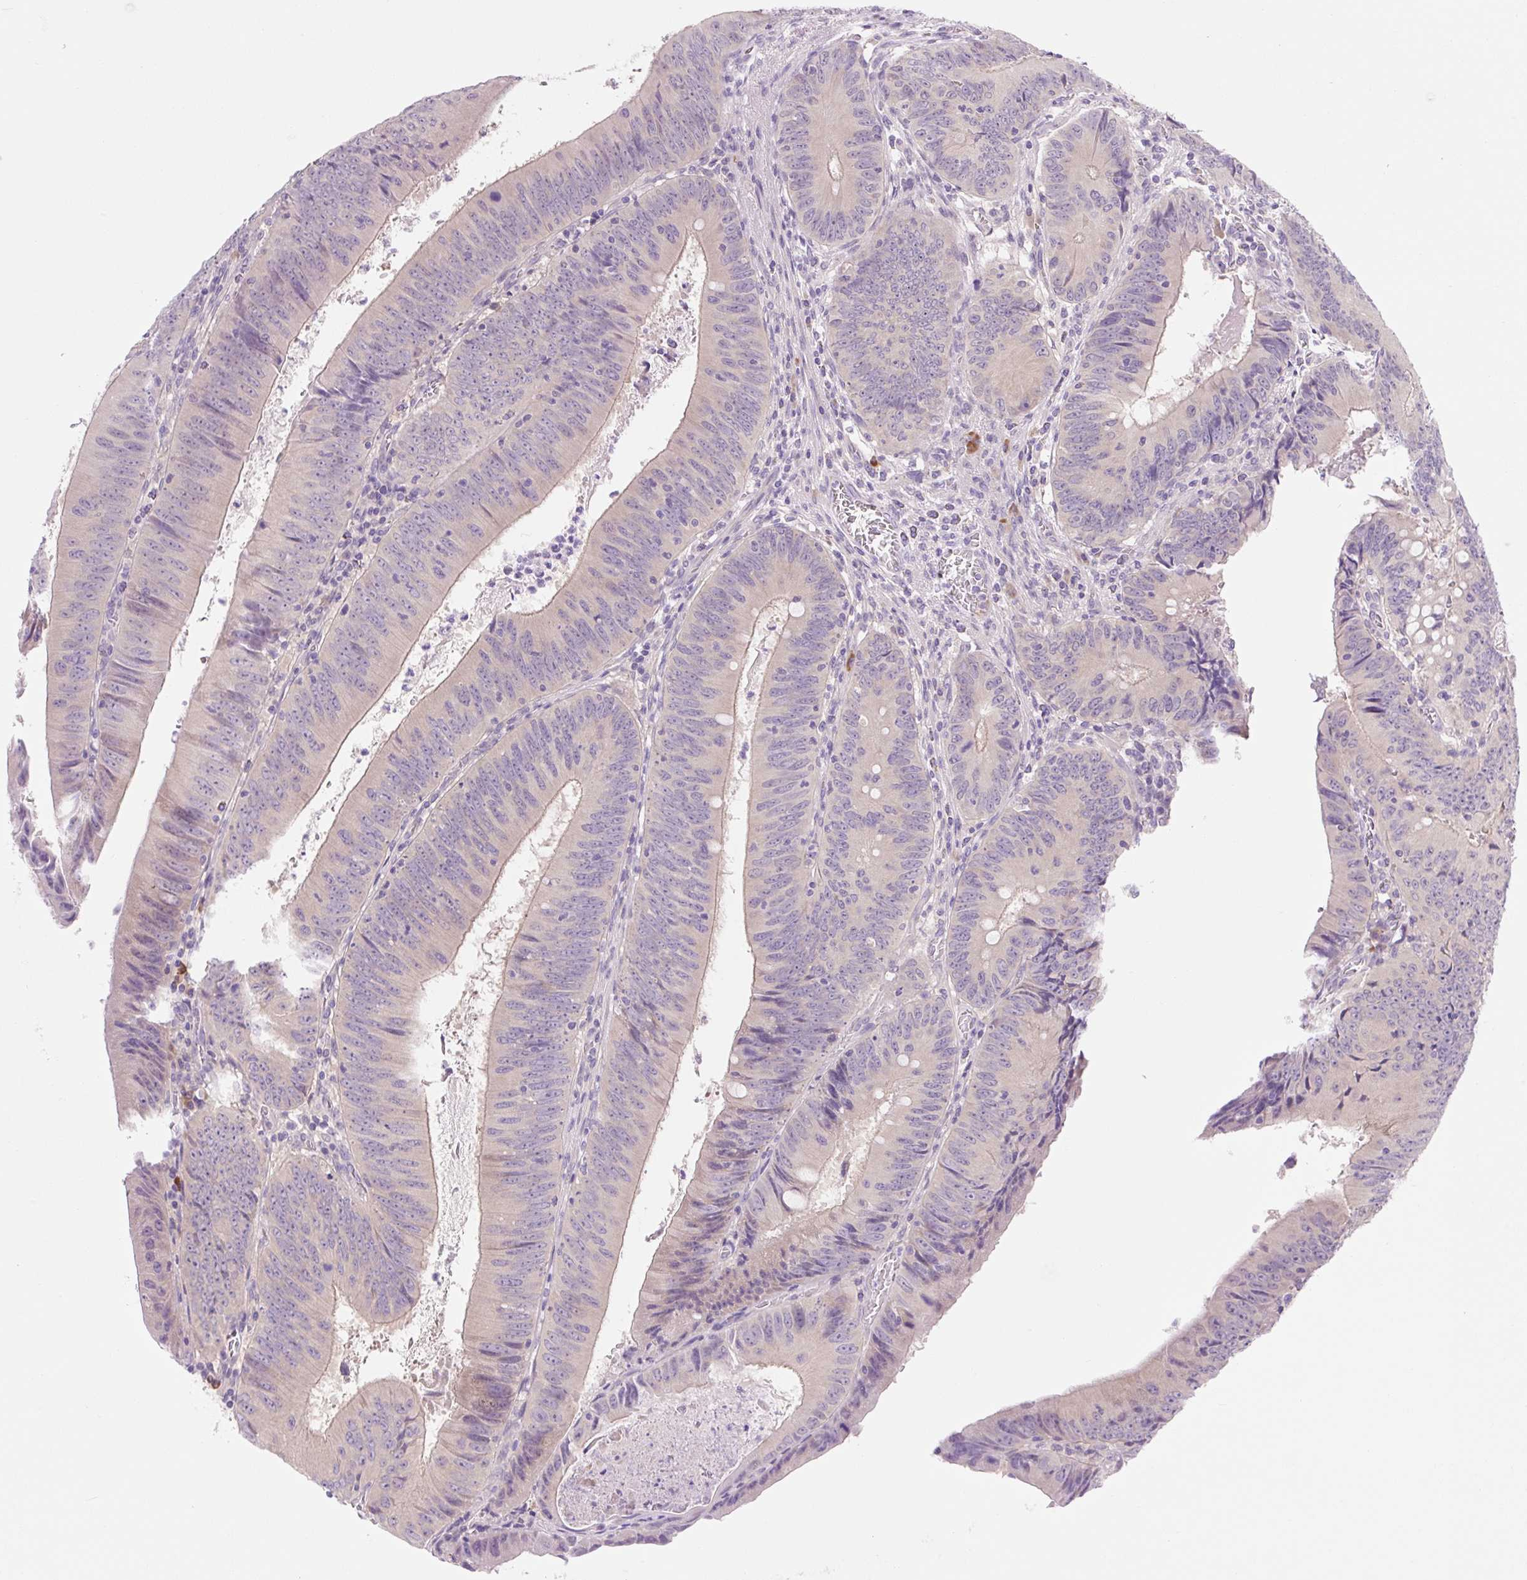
{"staining": {"intensity": "weak", "quantity": "<25%", "location": "cytoplasmic/membranous"}, "tissue": "colorectal cancer", "cell_type": "Tumor cells", "image_type": "cancer", "snomed": [{"axis": "morphology", "description": "Adenocarcinoma, NOS"}, {"axis": "topography", "description": "Rectum"}], "caption": "Immunohistochemical staining of colorectal cancer shows no significant staining in tumor cells.", "gene": "CELF6", "patient": {"sex": "female", "age": 72}}